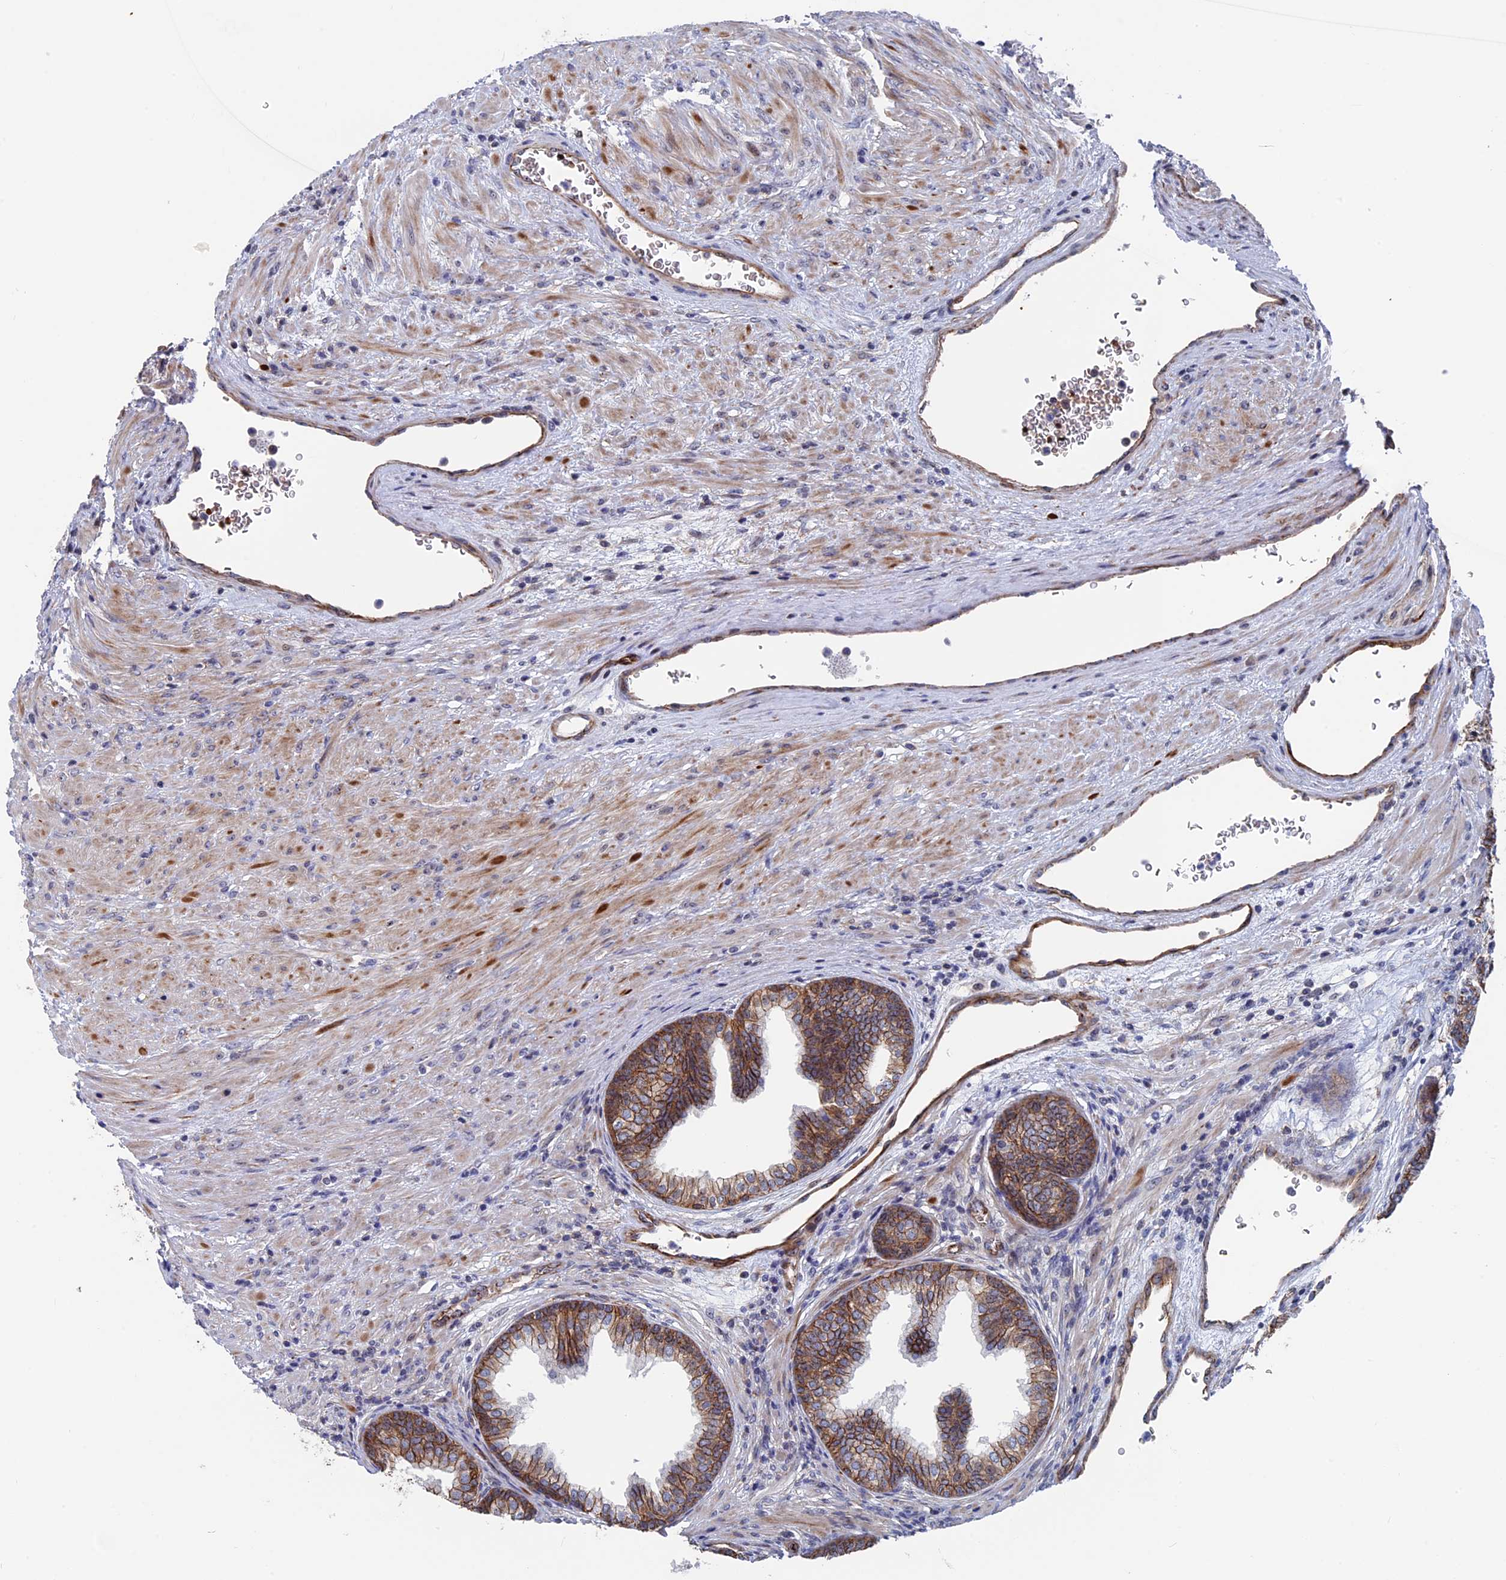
{"staining": {"intensity": "moderate", "quantity": ">75%", "location": "cytoplasmic/membranous"}, "tissue": "prostate", "cell_type": "Glandular cells", "image_type": "normal", "snomed": [{"axis": "morphology", "description": "Normal tissue, NOS"}, {"axis": "topography", "description": "Prostate"}], "caption": "Glandular cells reveal medium levels of moderate cytoplasmic/membranous staining in about >75% of cells in benign prostate. The protein of interest is shown in brown color, while the nuclei are stained blue.", "gene": "EXOSC9", "patient": {"sex": "male", "age": 76}}